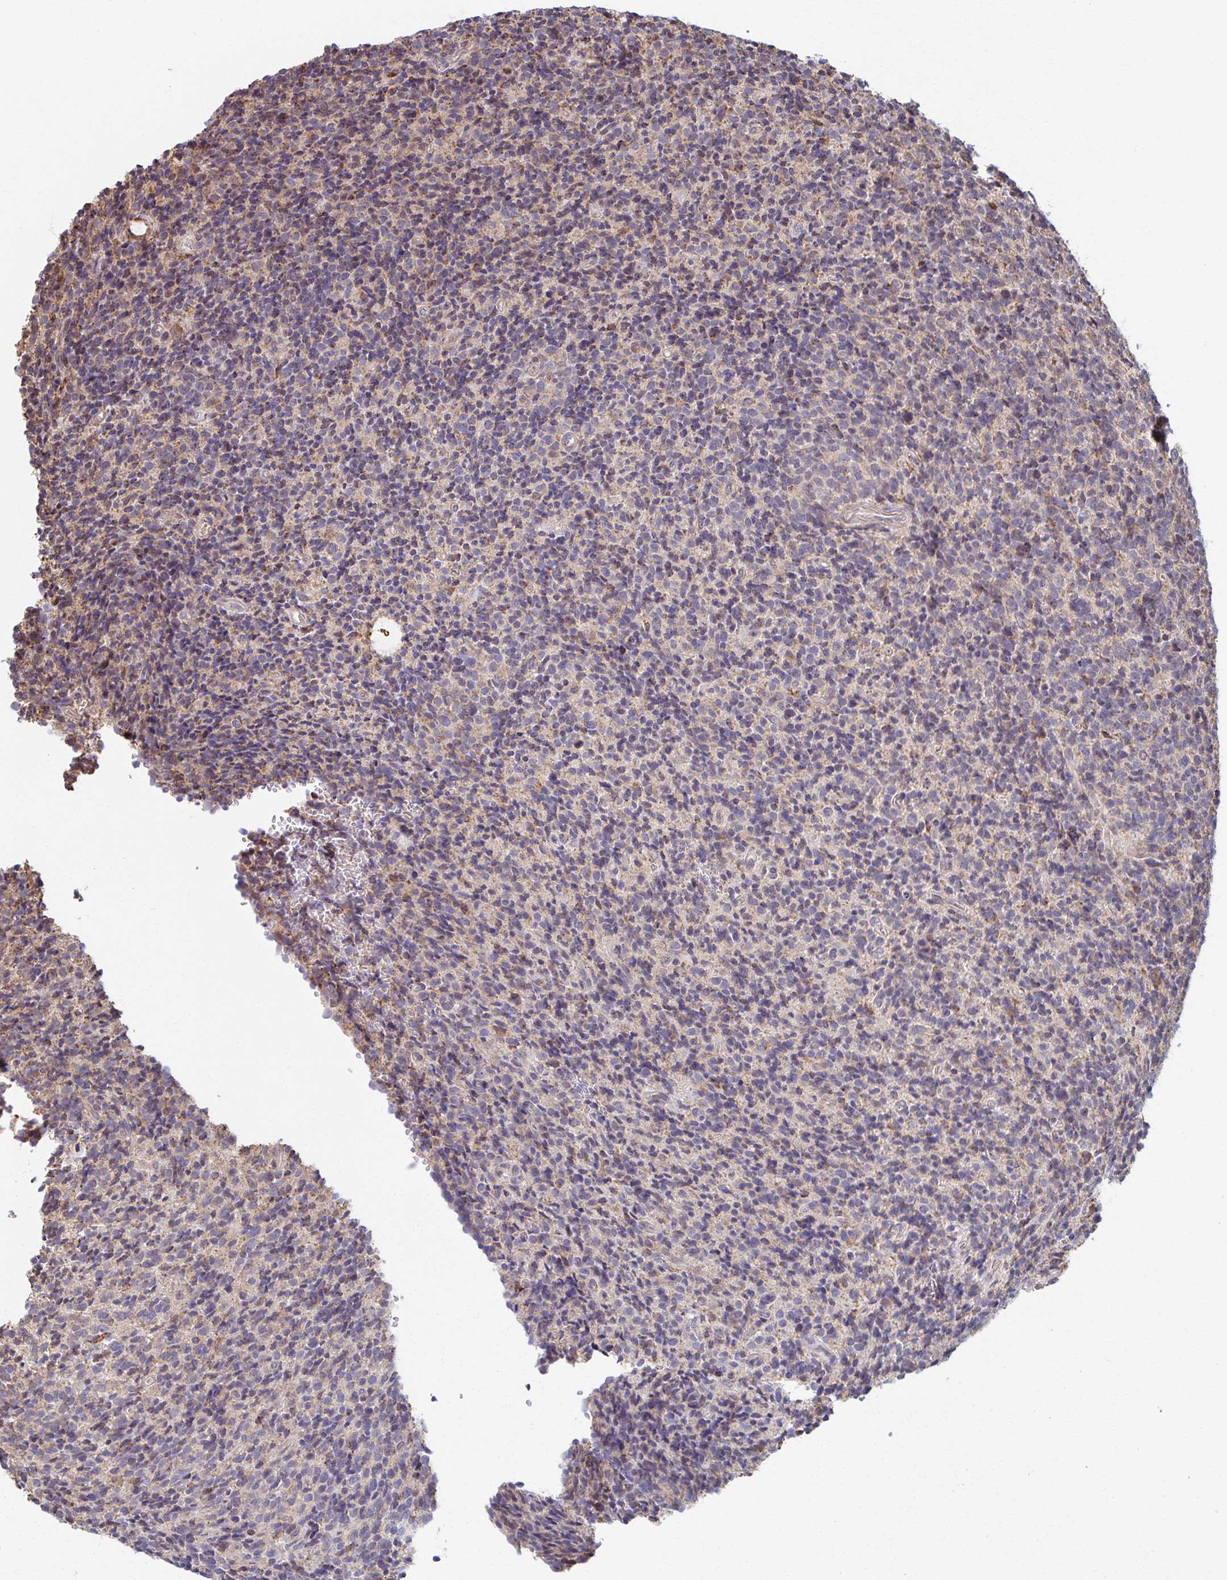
{"staining": {"intensity": "weak", "quantity": "<25%", "location": "cytoplasmic/membranous"}, "tissue": "glioma", "cell_type": "Tumor cells", "image_type": "cancer", "snomed": [{"axis": "morphology", "description": "Glioma, malignant, High grade"}, {"axis": "topography", "description": "Brain"}], "caption": "There is no significant expression in tumor cells of glioma. (DAB immunohistochemistry with hematoxylin counter stain).", "gene": "KLHL34", "patient": {"sex": "male", "age": 76}}